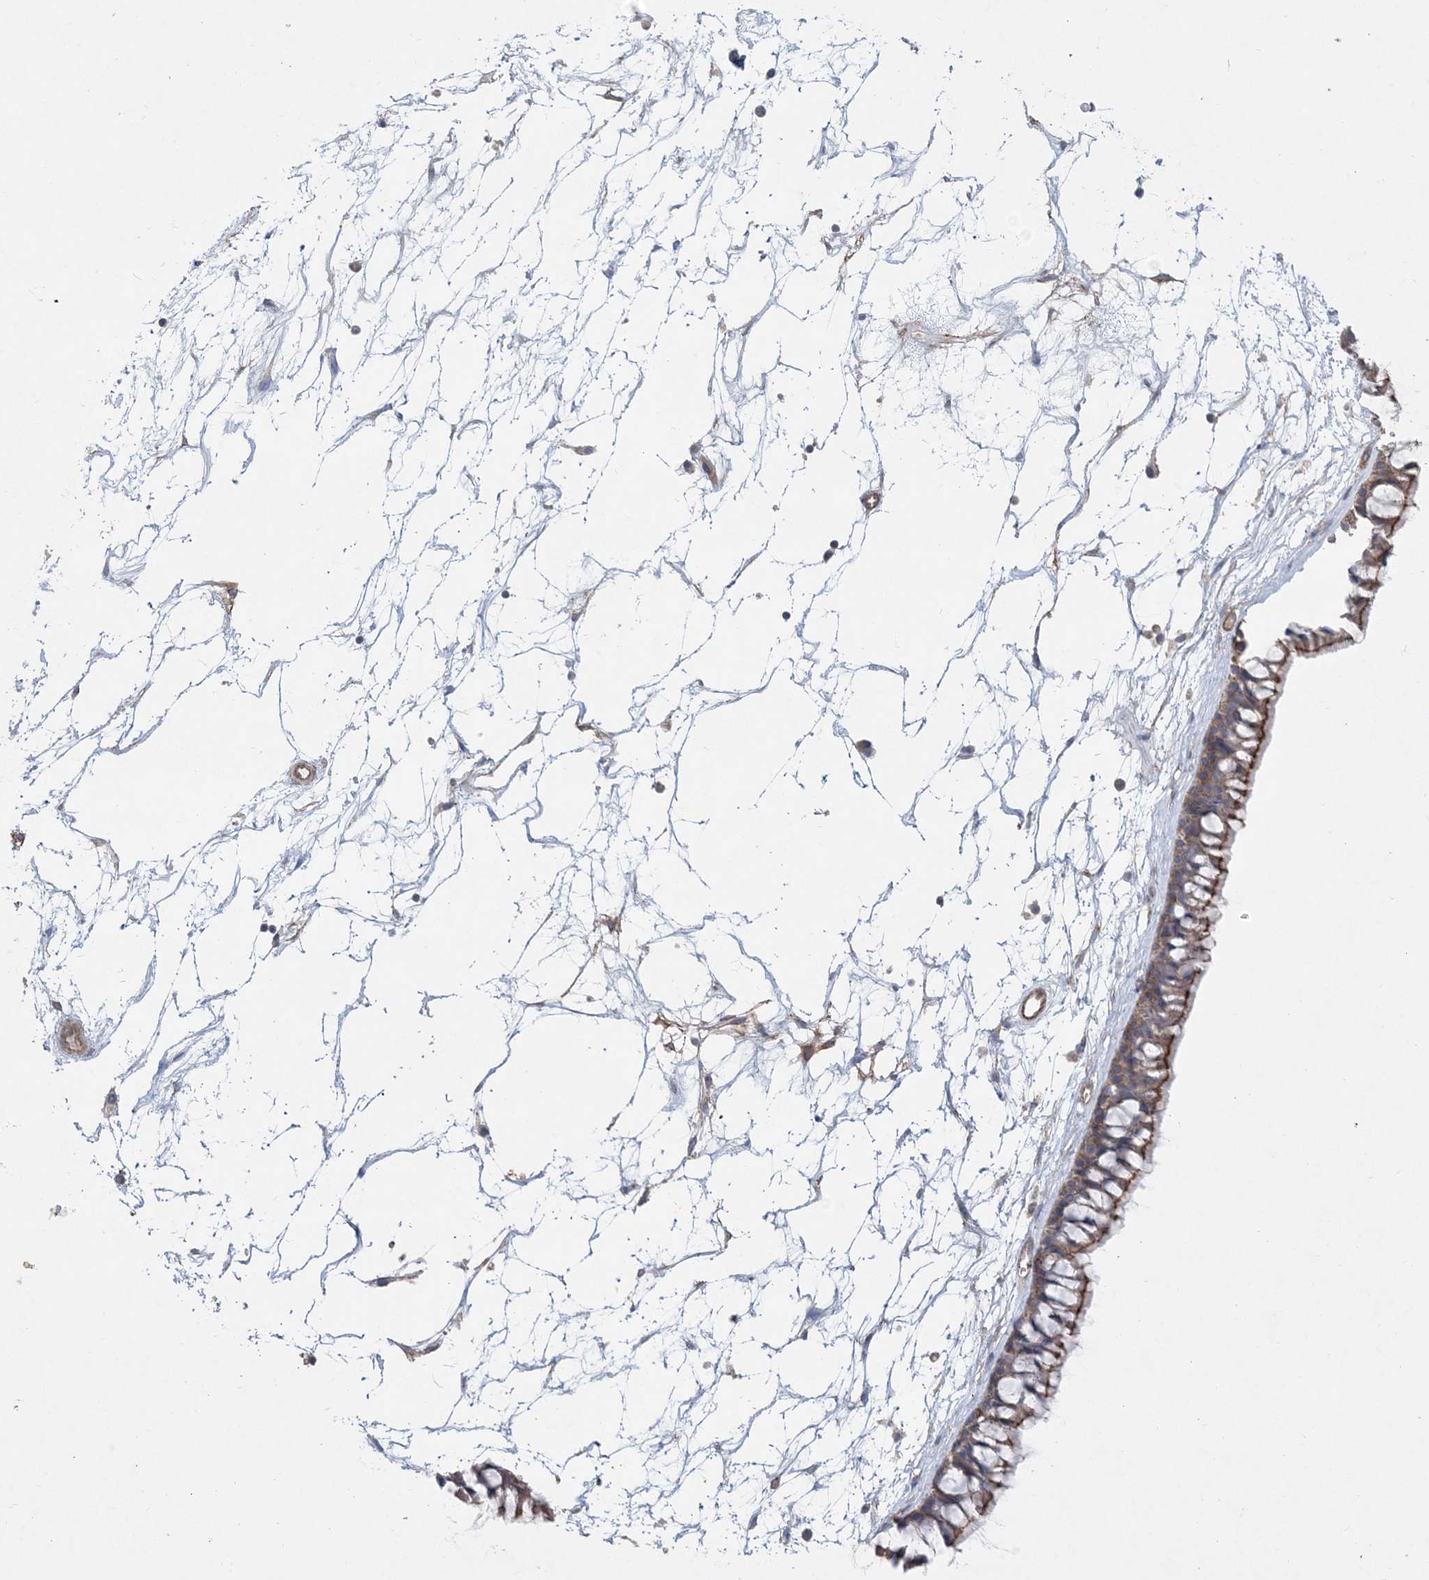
{"staining": {"intensity": "moderate", "quantity": ">75%", "location": "cytoplasmic/membranous"}, "tissue": "nasopharynx", "cell_type": "Respiratory epithelial cells", "image_type": "normal", "snomed": [{"axis": "morphology", "description": "Normal tissue, NOS"}, {"axis": "topography", "description": "Nasopharynx"}], "caption": "Immunohistochemical staining of benign human nasopharynx exhibits >75% levels of moderate cytoplasmic/membranous protein expression in about >75% of respiratory epithelial cells.", "gene": "PIGC", "patient": {"sex": "male", "age": 64}}